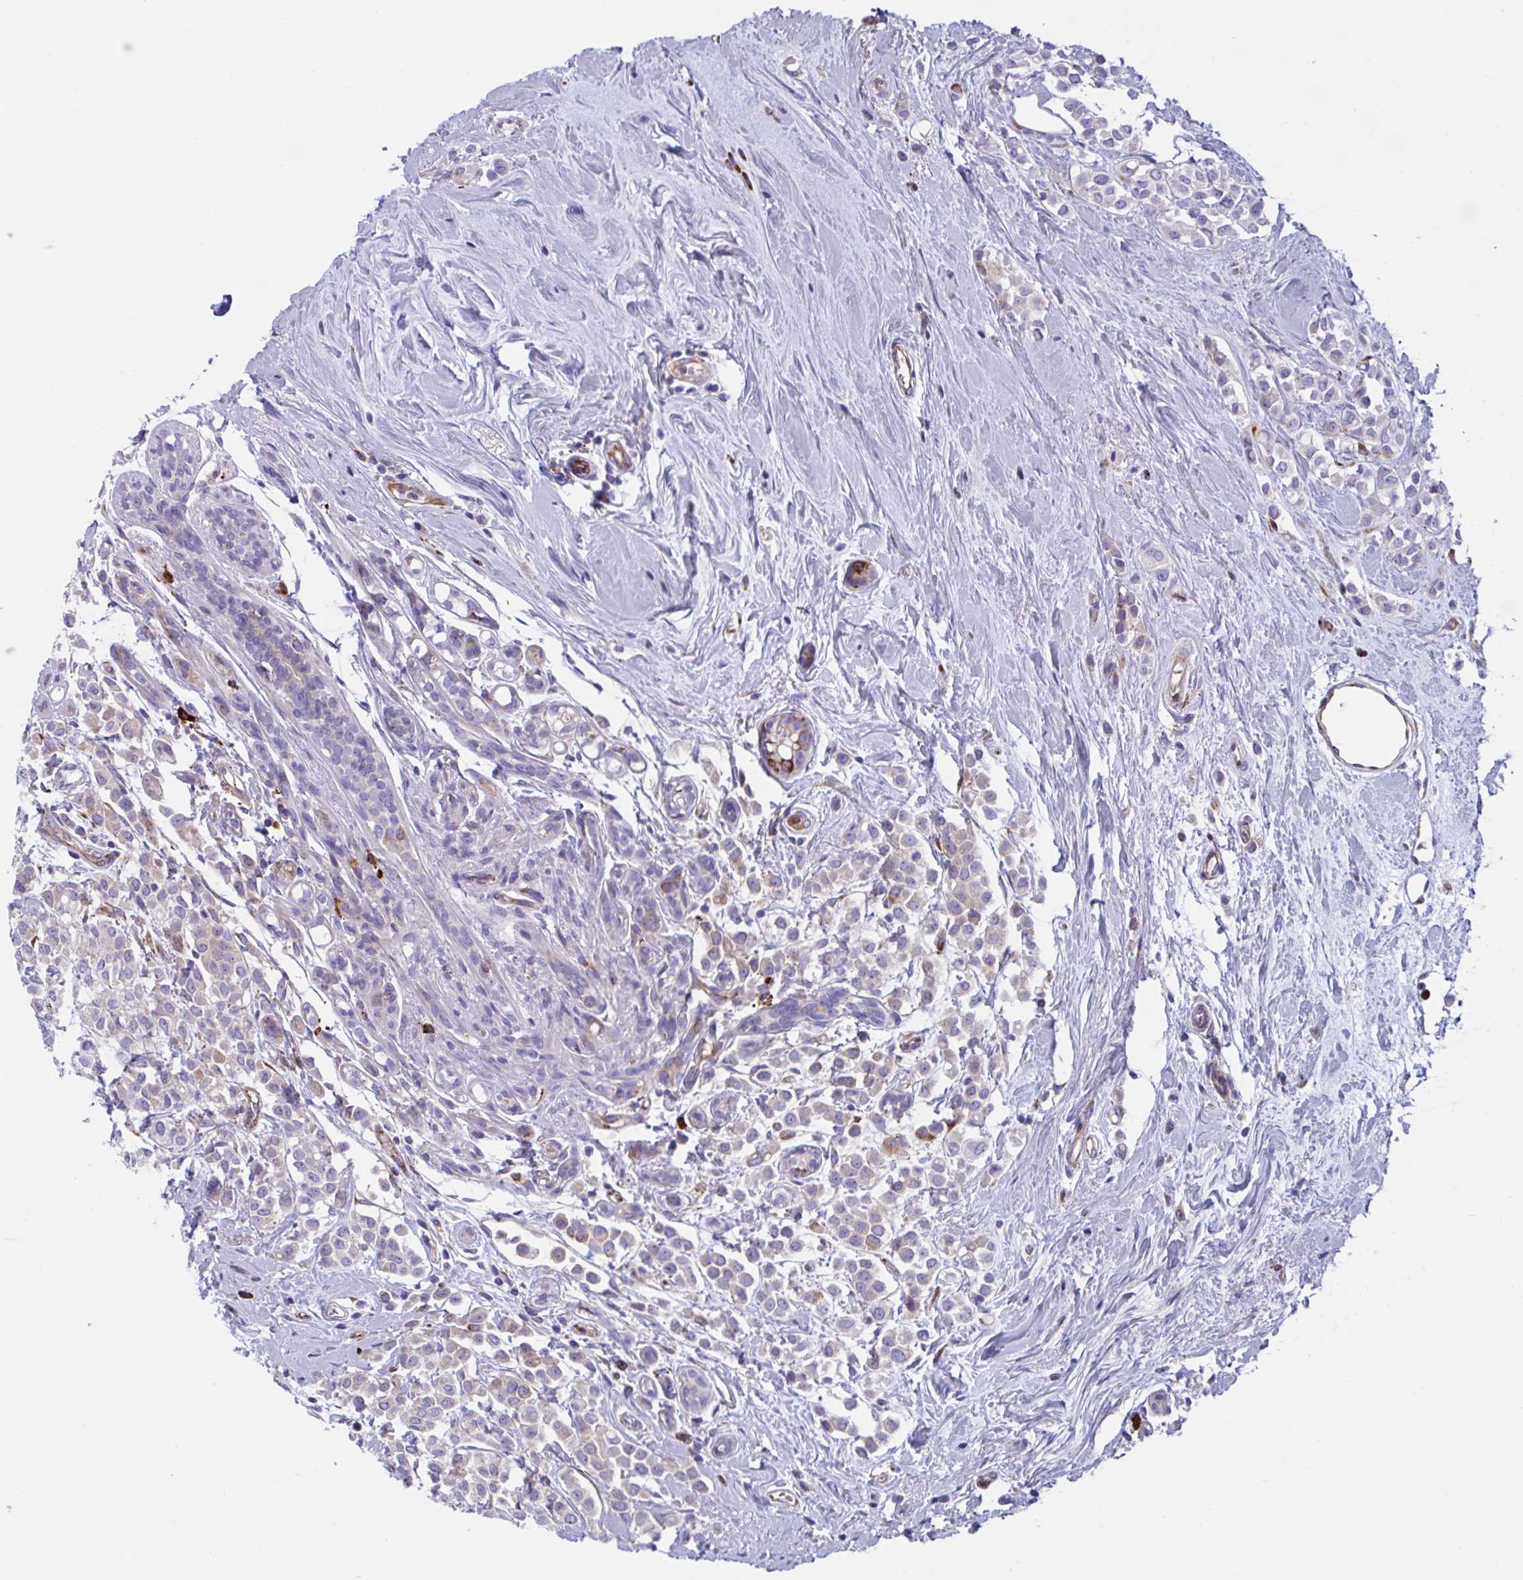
{"staining": {"intensity": "weak", "quantity": ">75%", "location": "cytoplasmic/membranous"}, "tissue": "breast cancer", "cell_type": "Tumor cells", "image_type": "cancer", "snomed": [{"axis": "morphology", "description": "Lobular carcinoma"}, {"axis": "topography", "description": "Breast"}], "caption": "Breast cancer (lobular carcinoma) stained with a protein marker demonstrates weak staining in tumor cells.", "gene": "PEAK3", "patient": {"sex": "female", "age": 68}}